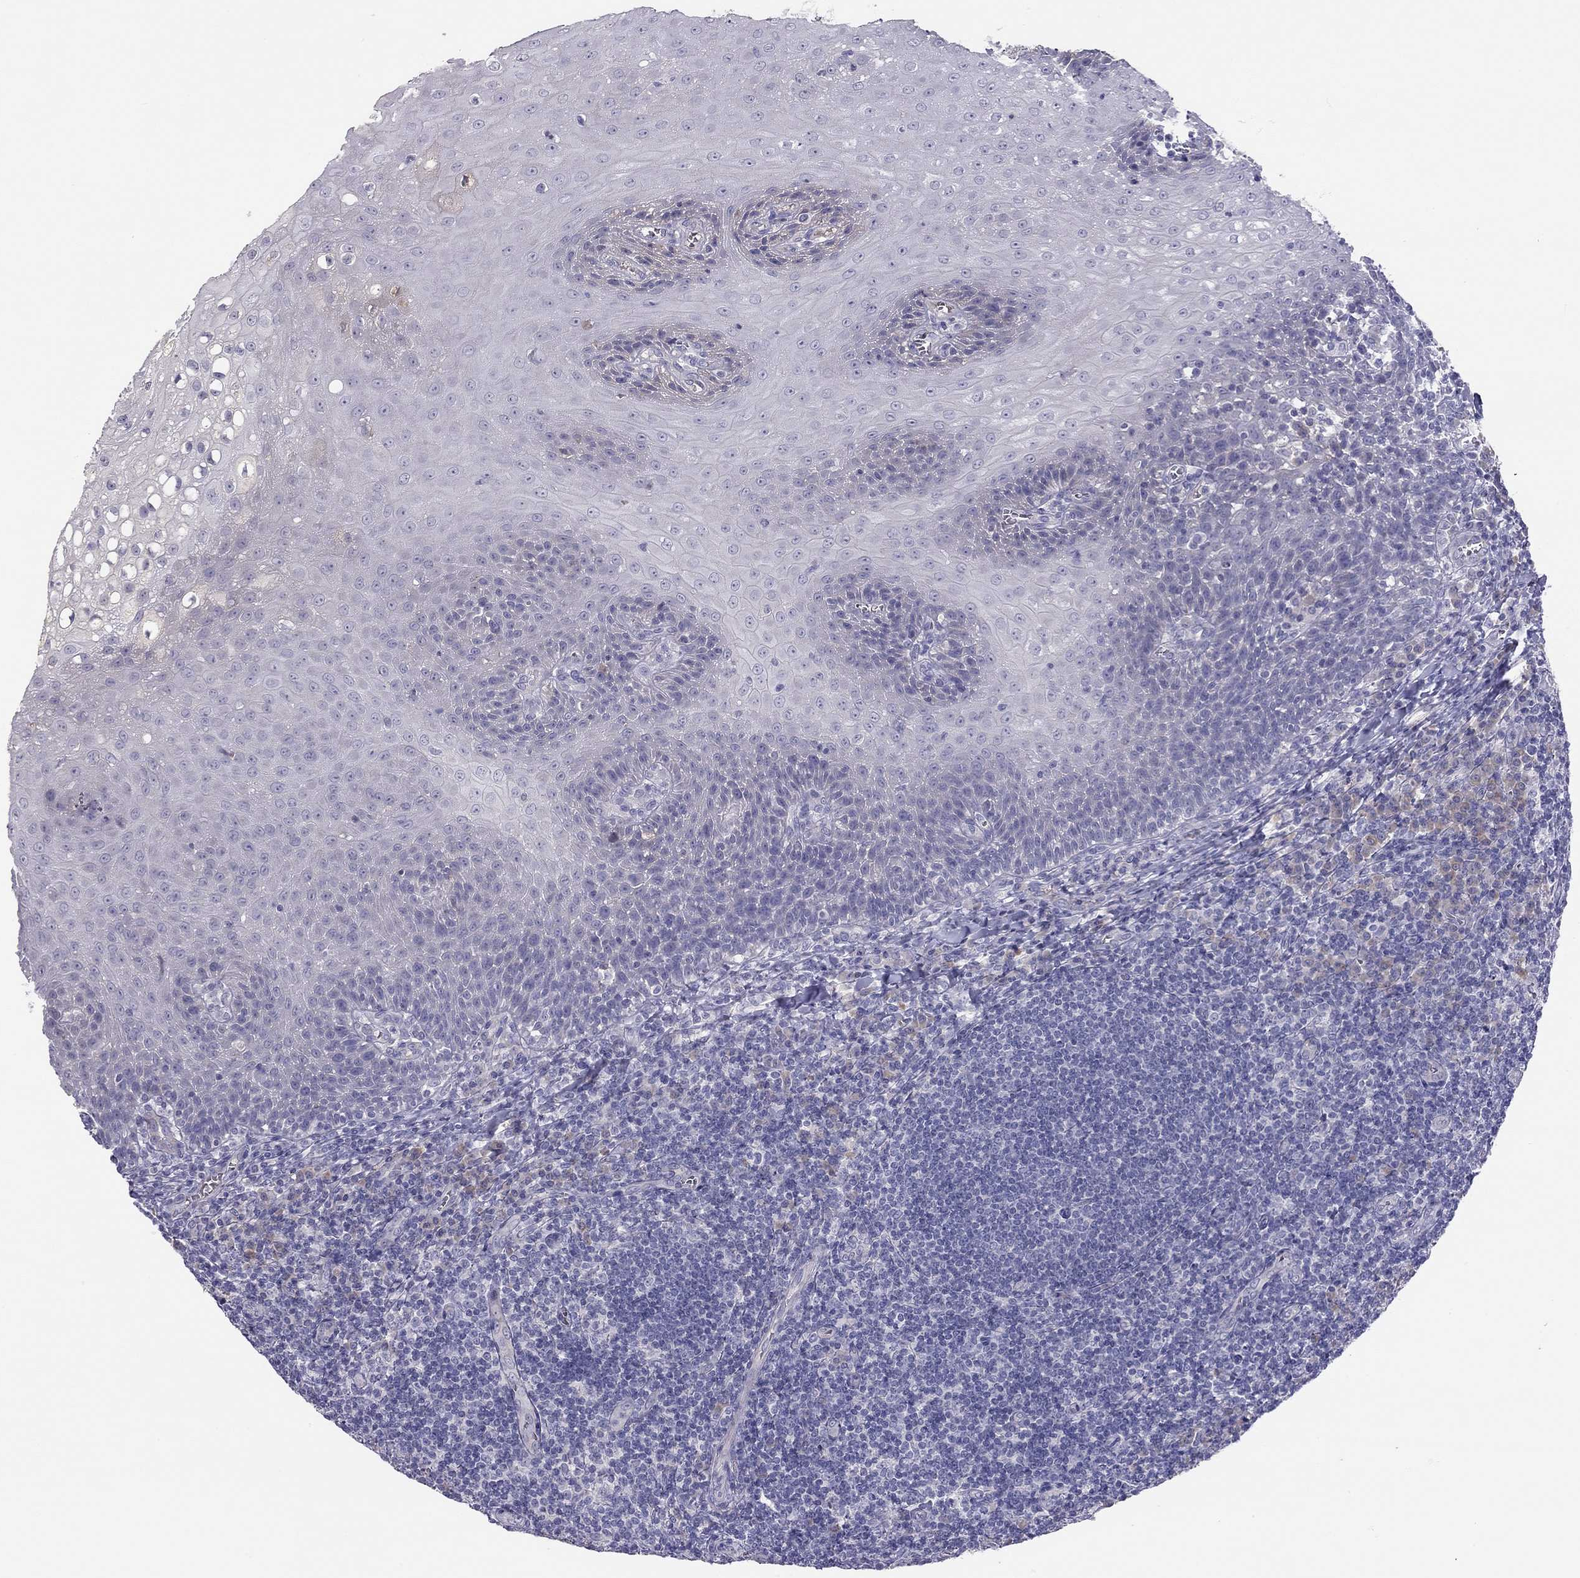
{"staining": {"intensity": "negative", "quantity": "none", "location": "none"}, "tissue": "tonsil", "cell_type": "Germinal center cells", "image_type": "normal", "snomed": [{"axis": "morphology", "description": "Normal tissue, NOS"}, {"axis": "topography", "description": "Tonsil"}], "caption": "Immunohistochemistry histopathology image of unremarkable tonsil: tonsil stained with DAB shows no significant protein staining in germinal center cells.", "gene": "RHCE", "patient": {"sex": "male", "age": 33}}